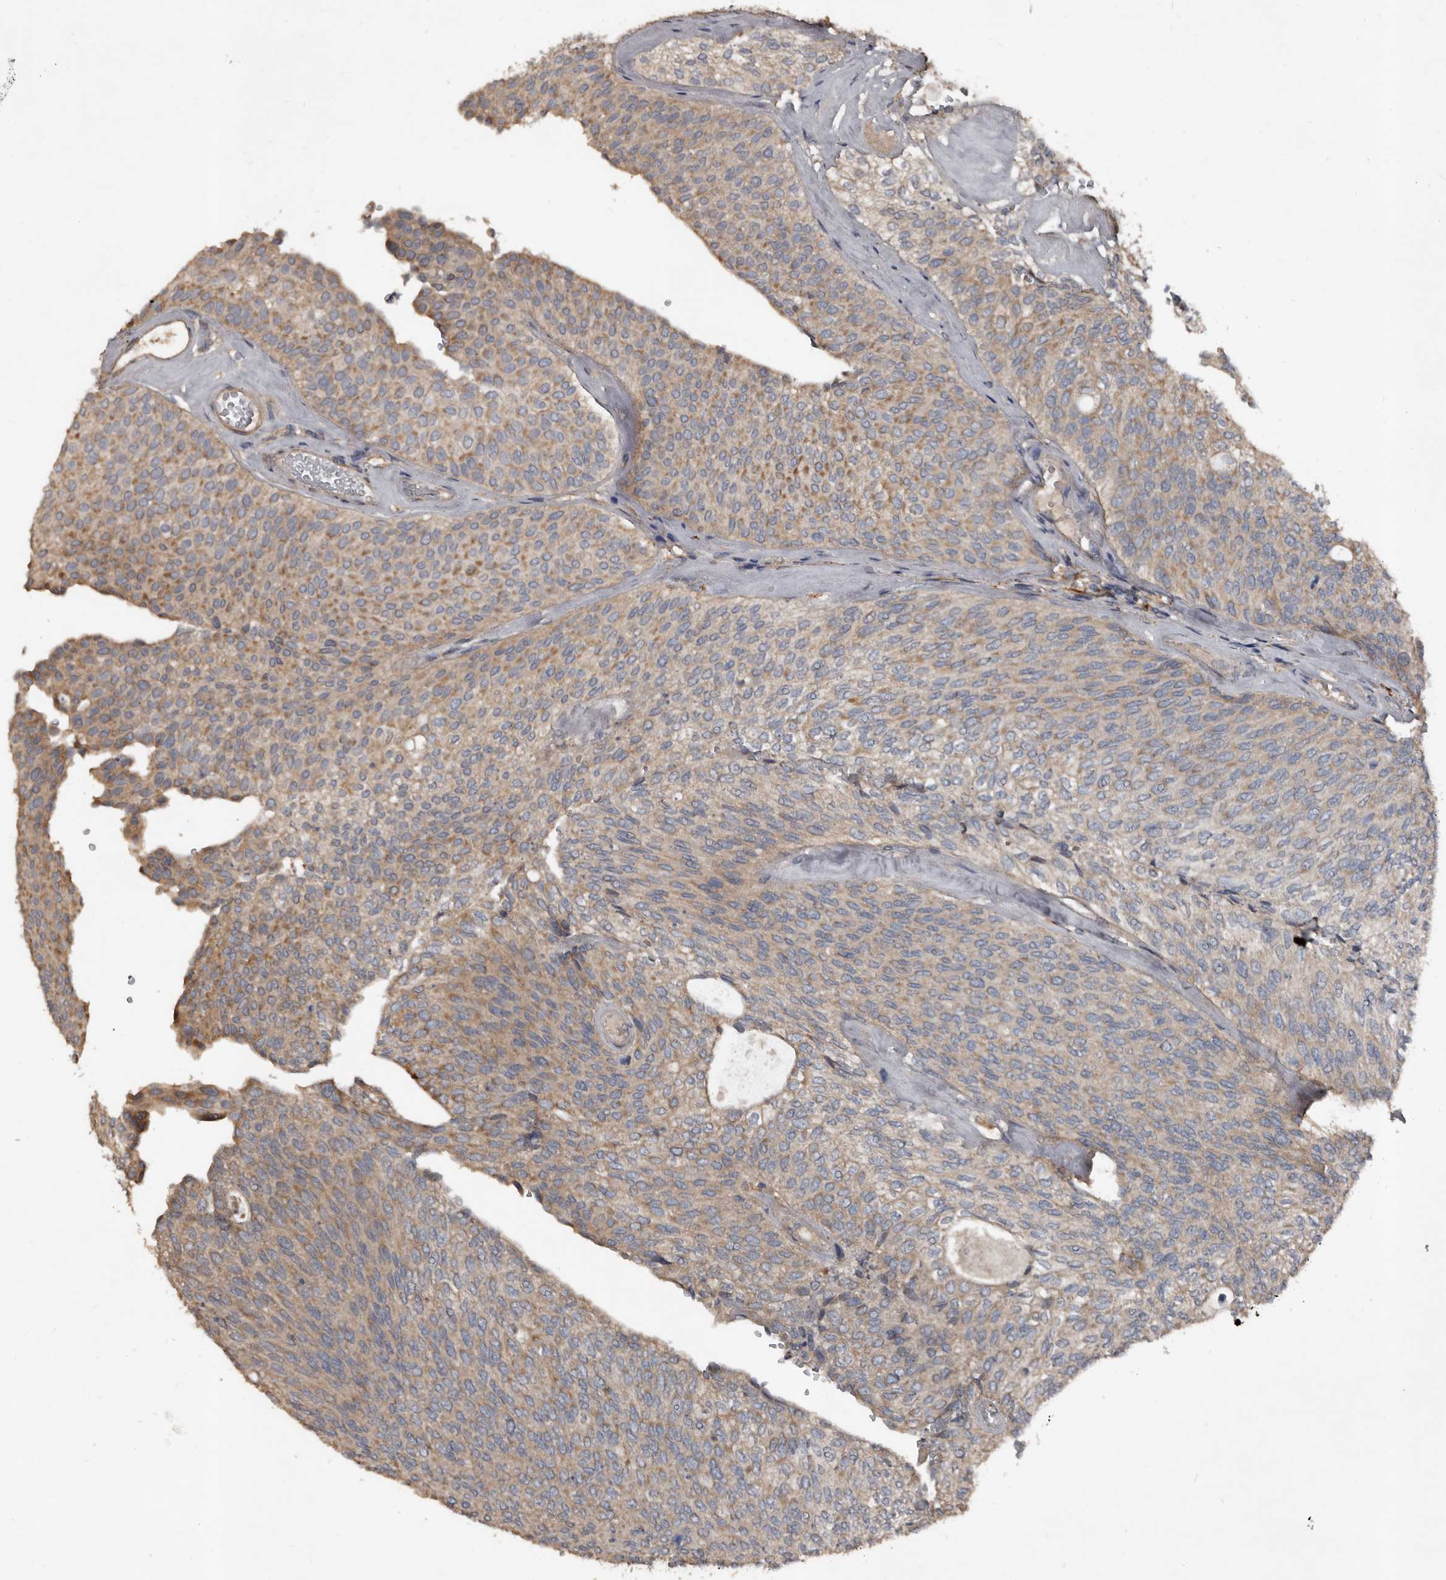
{"staining": {"intensity": "weak", "quantity": ">75%", "location": "cytoplasmic/membranous"}, "tissue": "urothelial cancer", "cell_type": "Tumor cells", "image_type": "cancer", "snomed": [{"axis": "morphology", "description": "Urothelial carcinoma, Low grade"}, {"axis": "topography", "description": "Urinary bladder"}], "caption": "Urothelial cancer was stained to show a protein in brown. There is low levels of weak cytoplasmic/membranous positivity in approximately >75% of tumor cells.", "gene": "GREB1", "patient": {"sex": "female", "age": 79}}